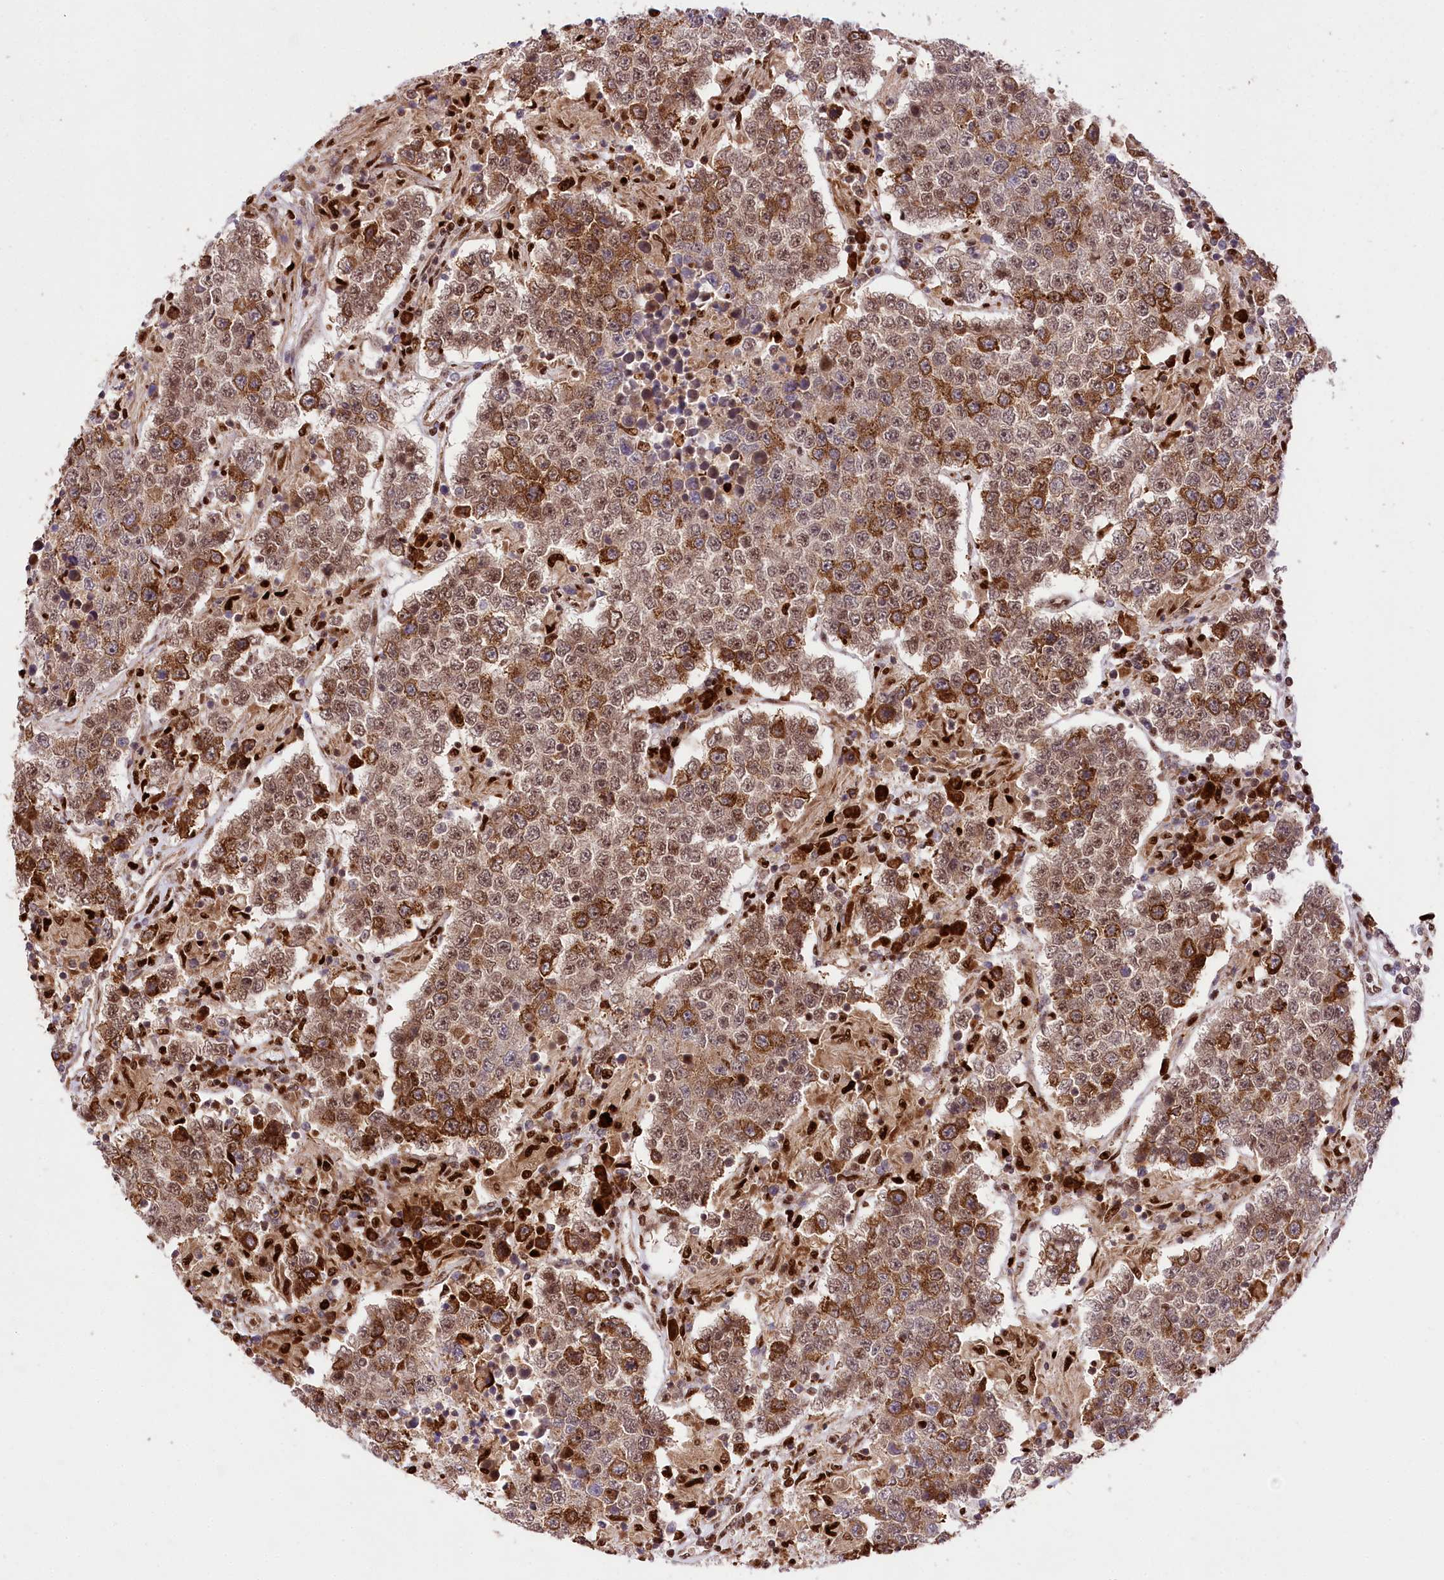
{"staining": {"intensity": "moderate", "quantity": ">75%", "location": "cytoplasmic/membranous"}, "tissue": "testis cancer", "cell_type": "Tumor cells", "image_type": "cancer", "snomed": [{"axis": "morphology", "description": "Normal tissue, NOS"}, {"axis": "morphology", "description": "Urothelial carcinoma, High grade"}, {"axis": "morphology", "description": "Seminoma, NOS"}, {"axis": "morphology", "description": "Carcinoma, Embryonal, NOS"}, {"axis": "topography", "description": "Urinary bladder"}, {"axis": "topography", "description": "Testis"}], "caption": "An immunohistochemistry photomicrograph of neoplastic tissue is shown. Protein staining in brown shows moderate cytoplasmic/membranous positivity in testis cancer (seminoma) within tumor cells.", "gene": "FIGN", "patient": {"sex": "male", "age": 41}}